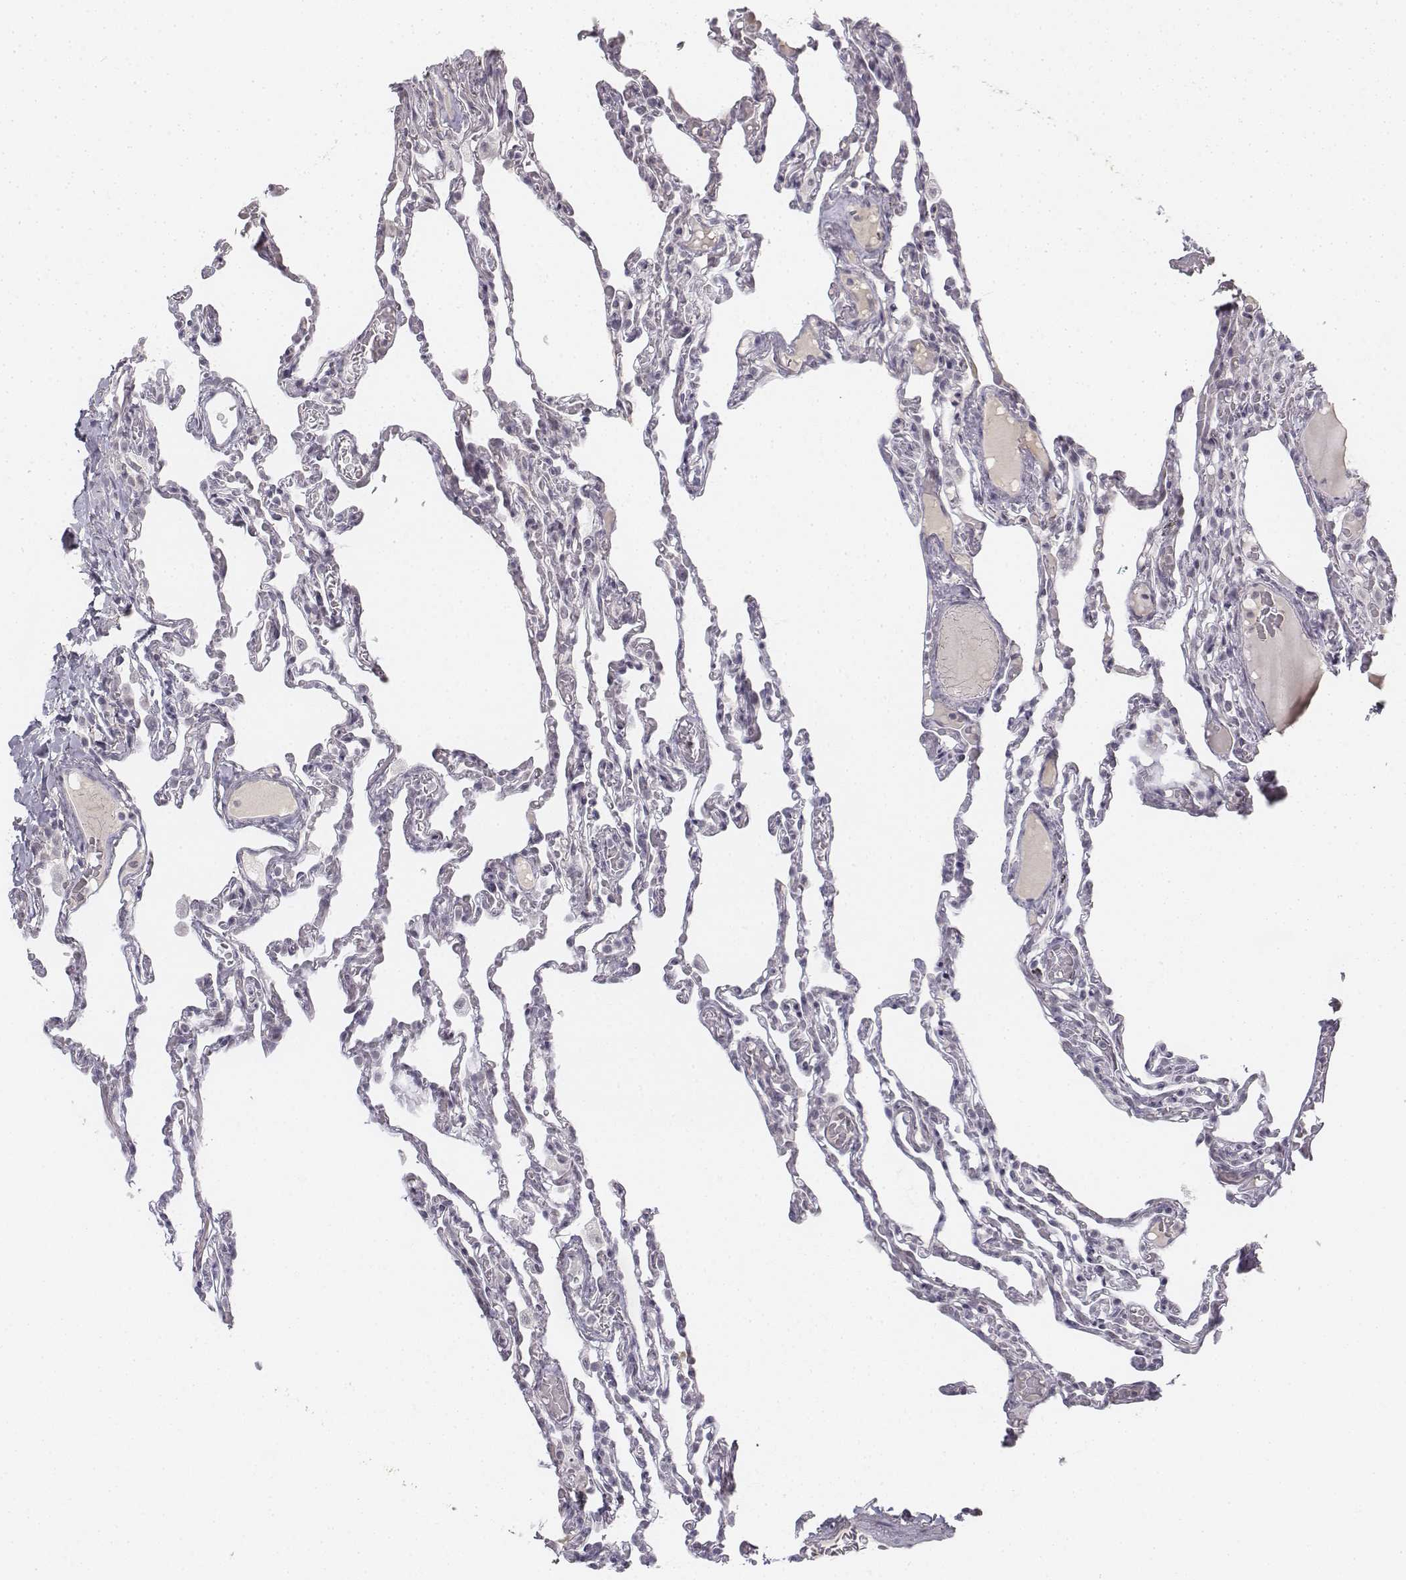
{"staining": {"intensity": "negative", "quantity": "none", "location": "none"}, "tissue": "lung", "cell_type": "Alveolar cells", "image_type": "normal", "snomed": [{"axis": "morphology", "description": "Normal tissue, NOS"}, {"axis": "topography", "description": "Lung"}], "caption": "IHC of benign human lung displays no staining in alveolar cells. (Stains: DAB (3,3'-diaminobenzidine) immunohistochemistry (IHC) with hematoxylin counter stain, Microscopy: brightfield microscopy at high magnification).", "gene": "KRT84", "patient": {"sex": "female", "age": 43}}